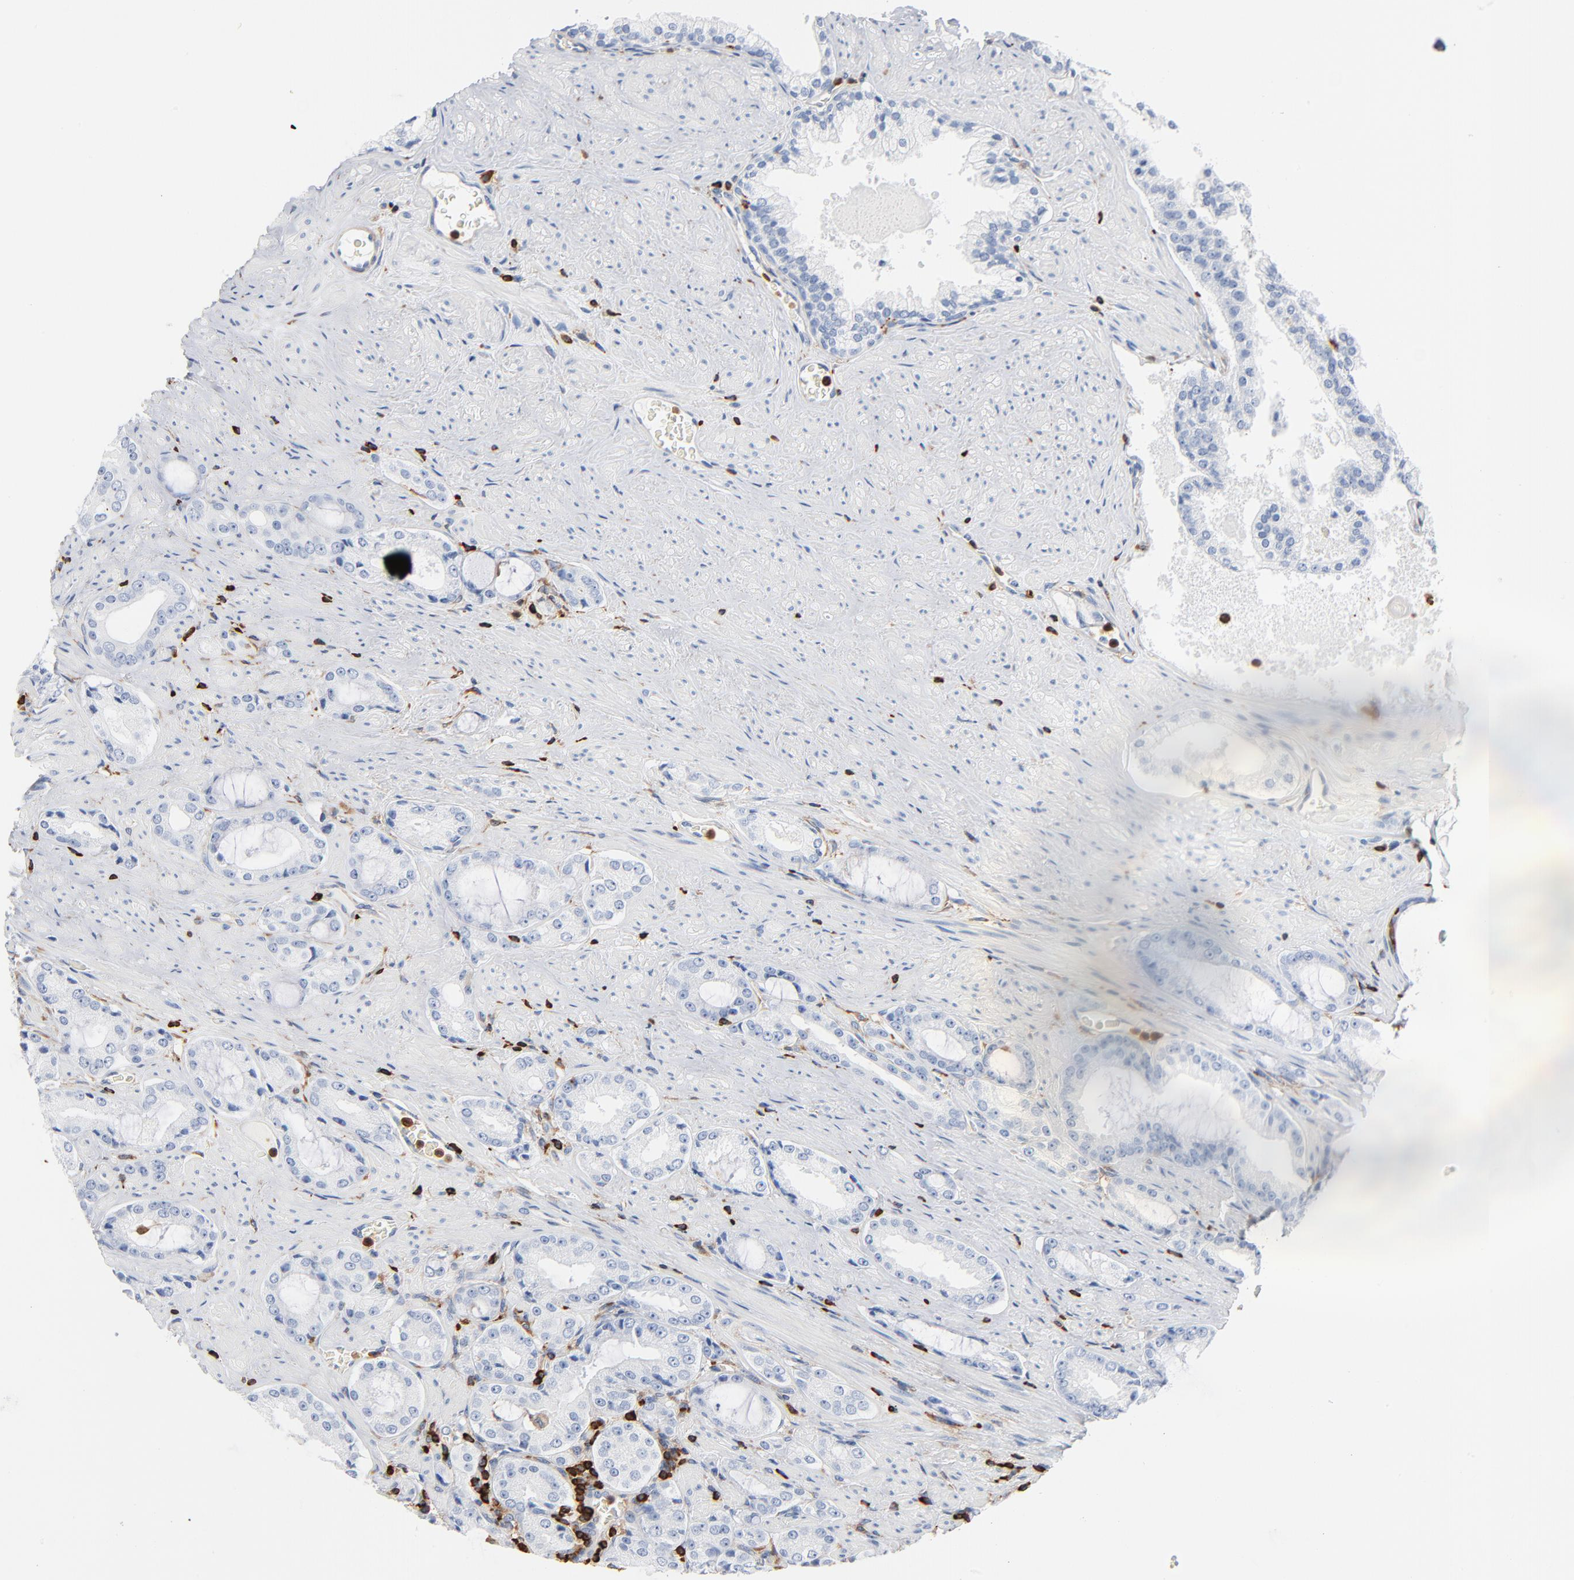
{"staining": {"intensity": "negative", "quantity": "none", "location": "none"}, "tissue": "prostate cancer", "cell_type": "Tumor cells", "image_type": "cancer", "snomed": [{"axis": "morphology", "description": "Adenocarcinoma, Medium grade"}, {"axis": "topography", "description": "Prostate"}], "caption": "This is a photomicrograph of IHC staining of prostate cancer (medium-grade adenocarcinoma), which shows no positivity in tumor cells.", "gene": "SH3KBP1", "patient": {"sex": "male", "age": 60}}